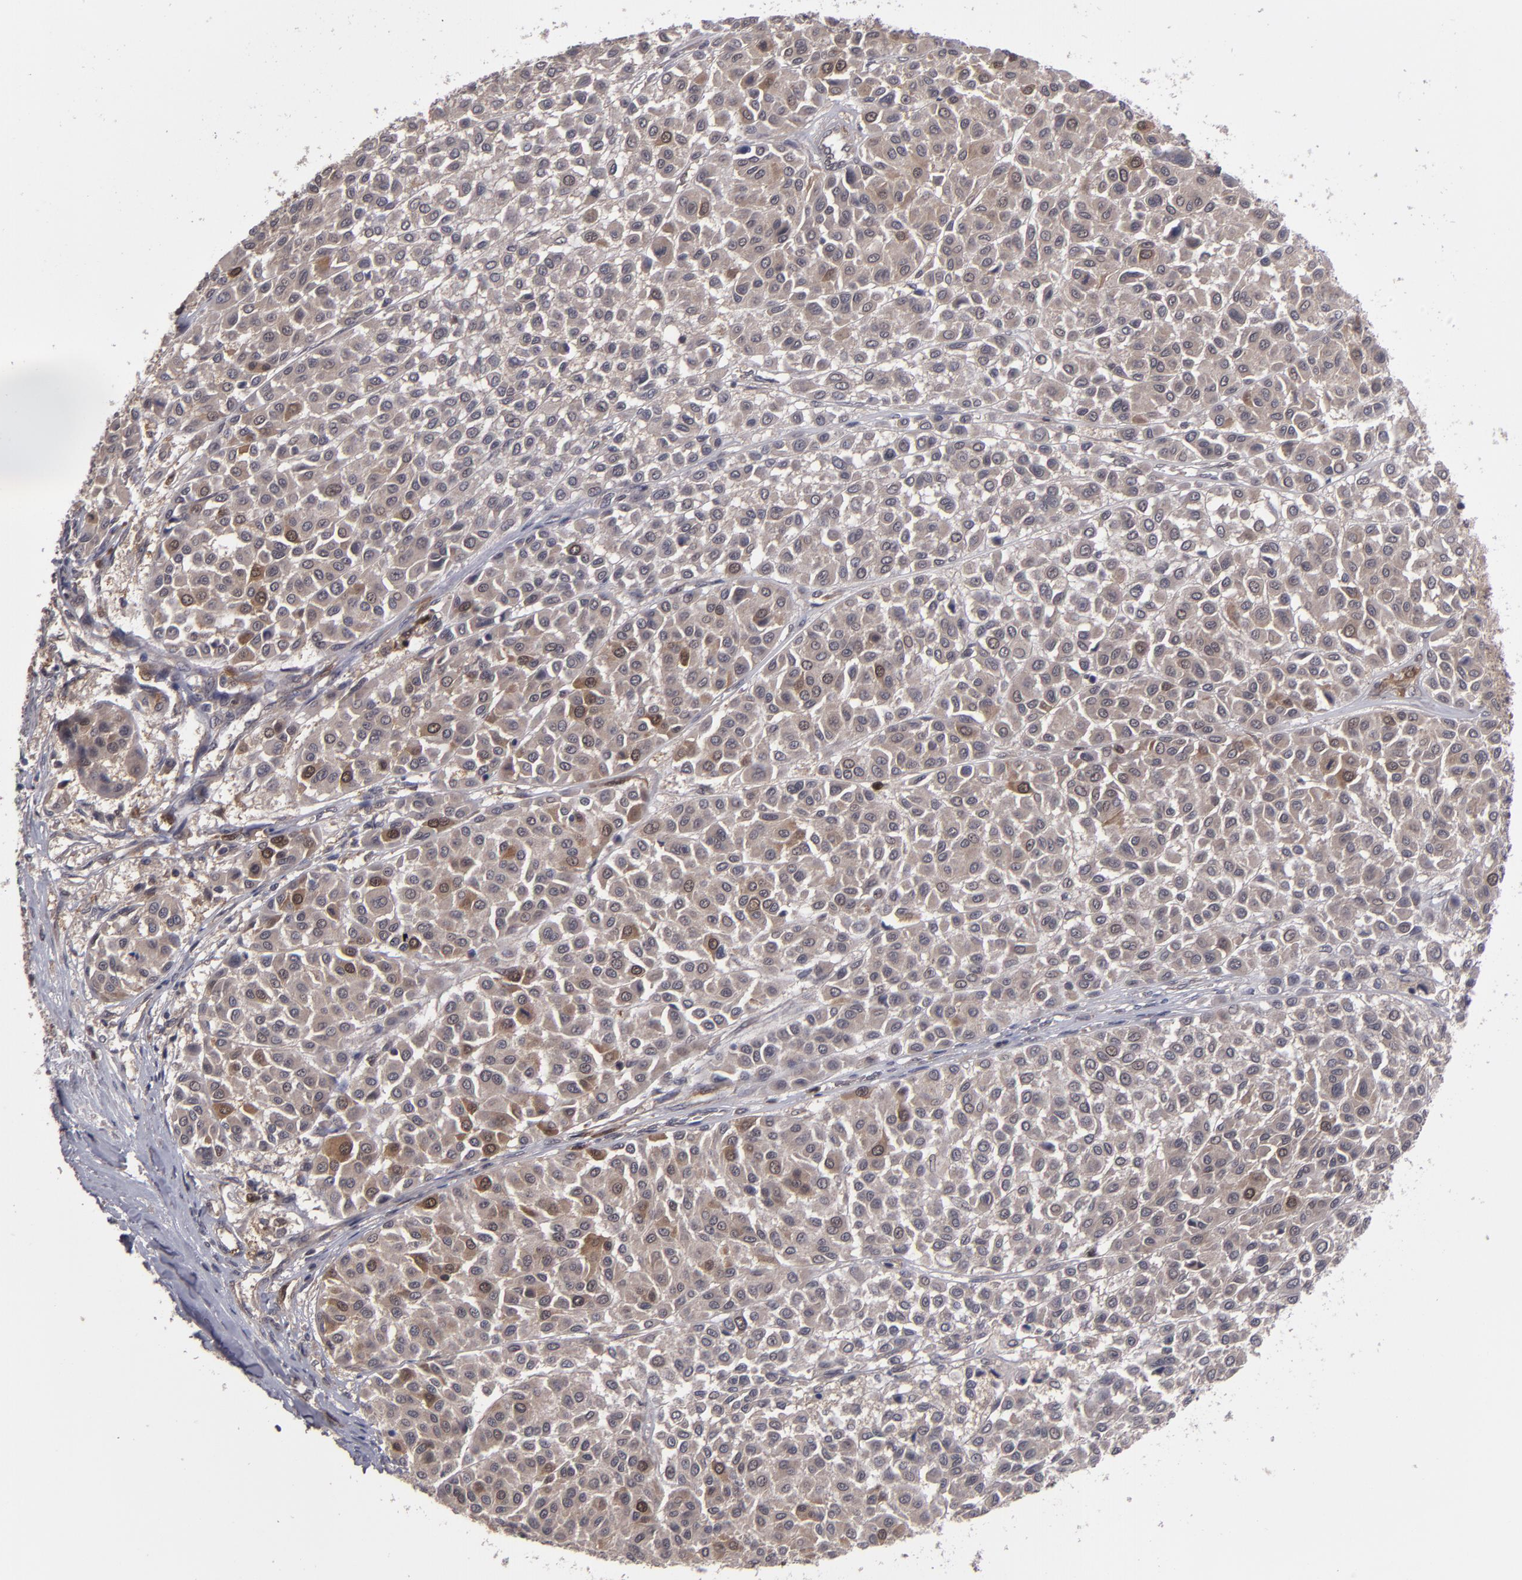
{"staining": {"intensity": "moderate", "quantity": "25%-75%", "location": "cytoplasmic/membranous"}, "tissue": "melanoma", "cell_type": "Tumor cells", "image_type": "cancer", "snomed": [{"axis": "morphology", "description": "Malignant melanoma, Metastatic site"}, {"axis": "topography", "description": "Soft tissue"}], "caption": "Melanoma tissue displays moderate cytoplasmic/membranous expression in about 25%-75% of tumor cells", "gene": "TYMS", "patient": {"sex": "male", "age": 41}}